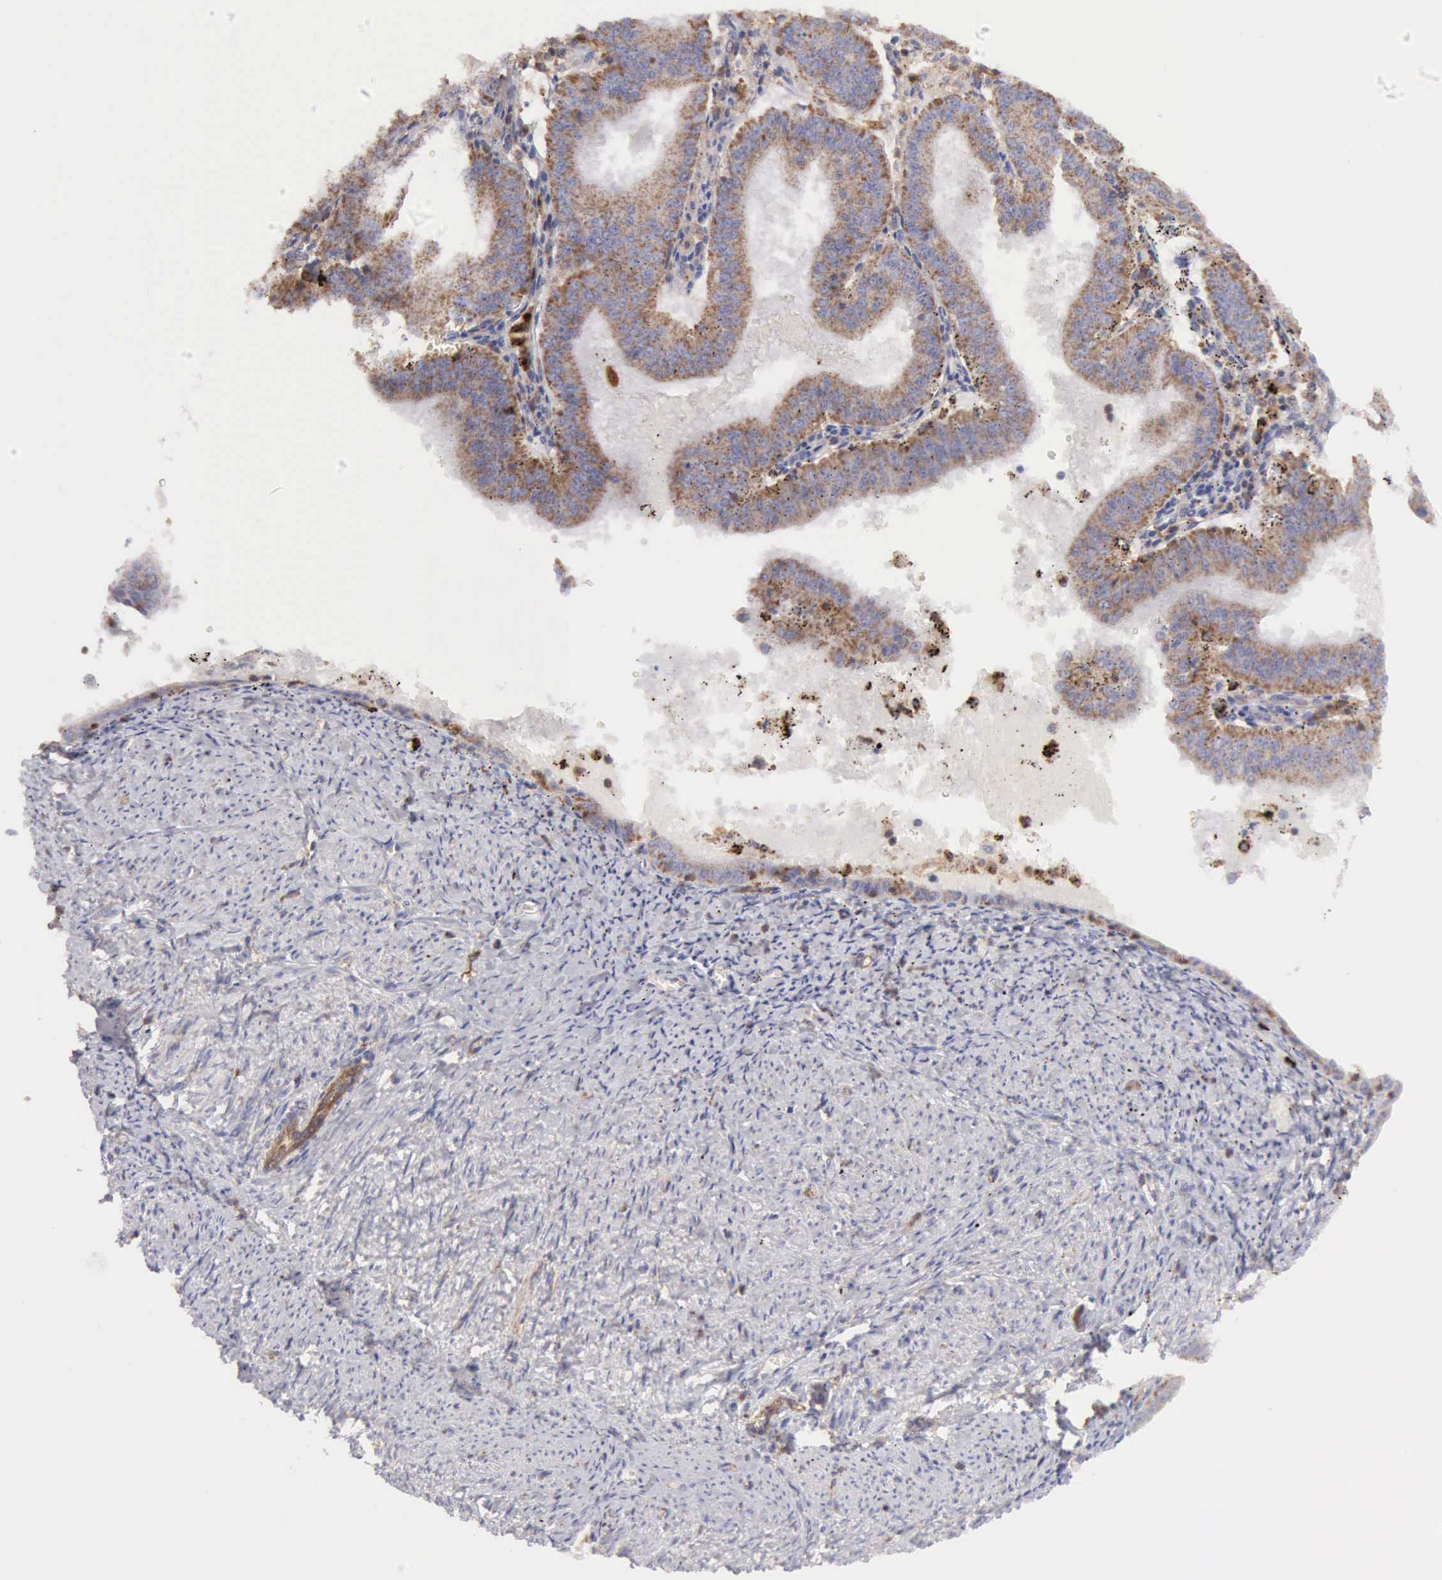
{"staining": {"intensity": "weak", "quantity": ">75%", "location": "cytoplasmic/membranous"}, "tissue": "endometrial cancer", "cell_type": "Tumor cells", "image_type": "cancer", "snomed": [{"axis": "morphology", "description": "Adenocarcinoma, NOS"}, {"axis": "topography", "description": "Endometrium"}], "caption": "Protein analysis of endometrial cancer (adenocarcinoma) tissue displays weak cytoplasmic/membranous expression in approximately >75% of tumor cells. The protein of interest is shown in brown color, while the nuclei are stained blue.", "gene": "ARHGAP4", "patient": {"sex": "female", "age": 66}}